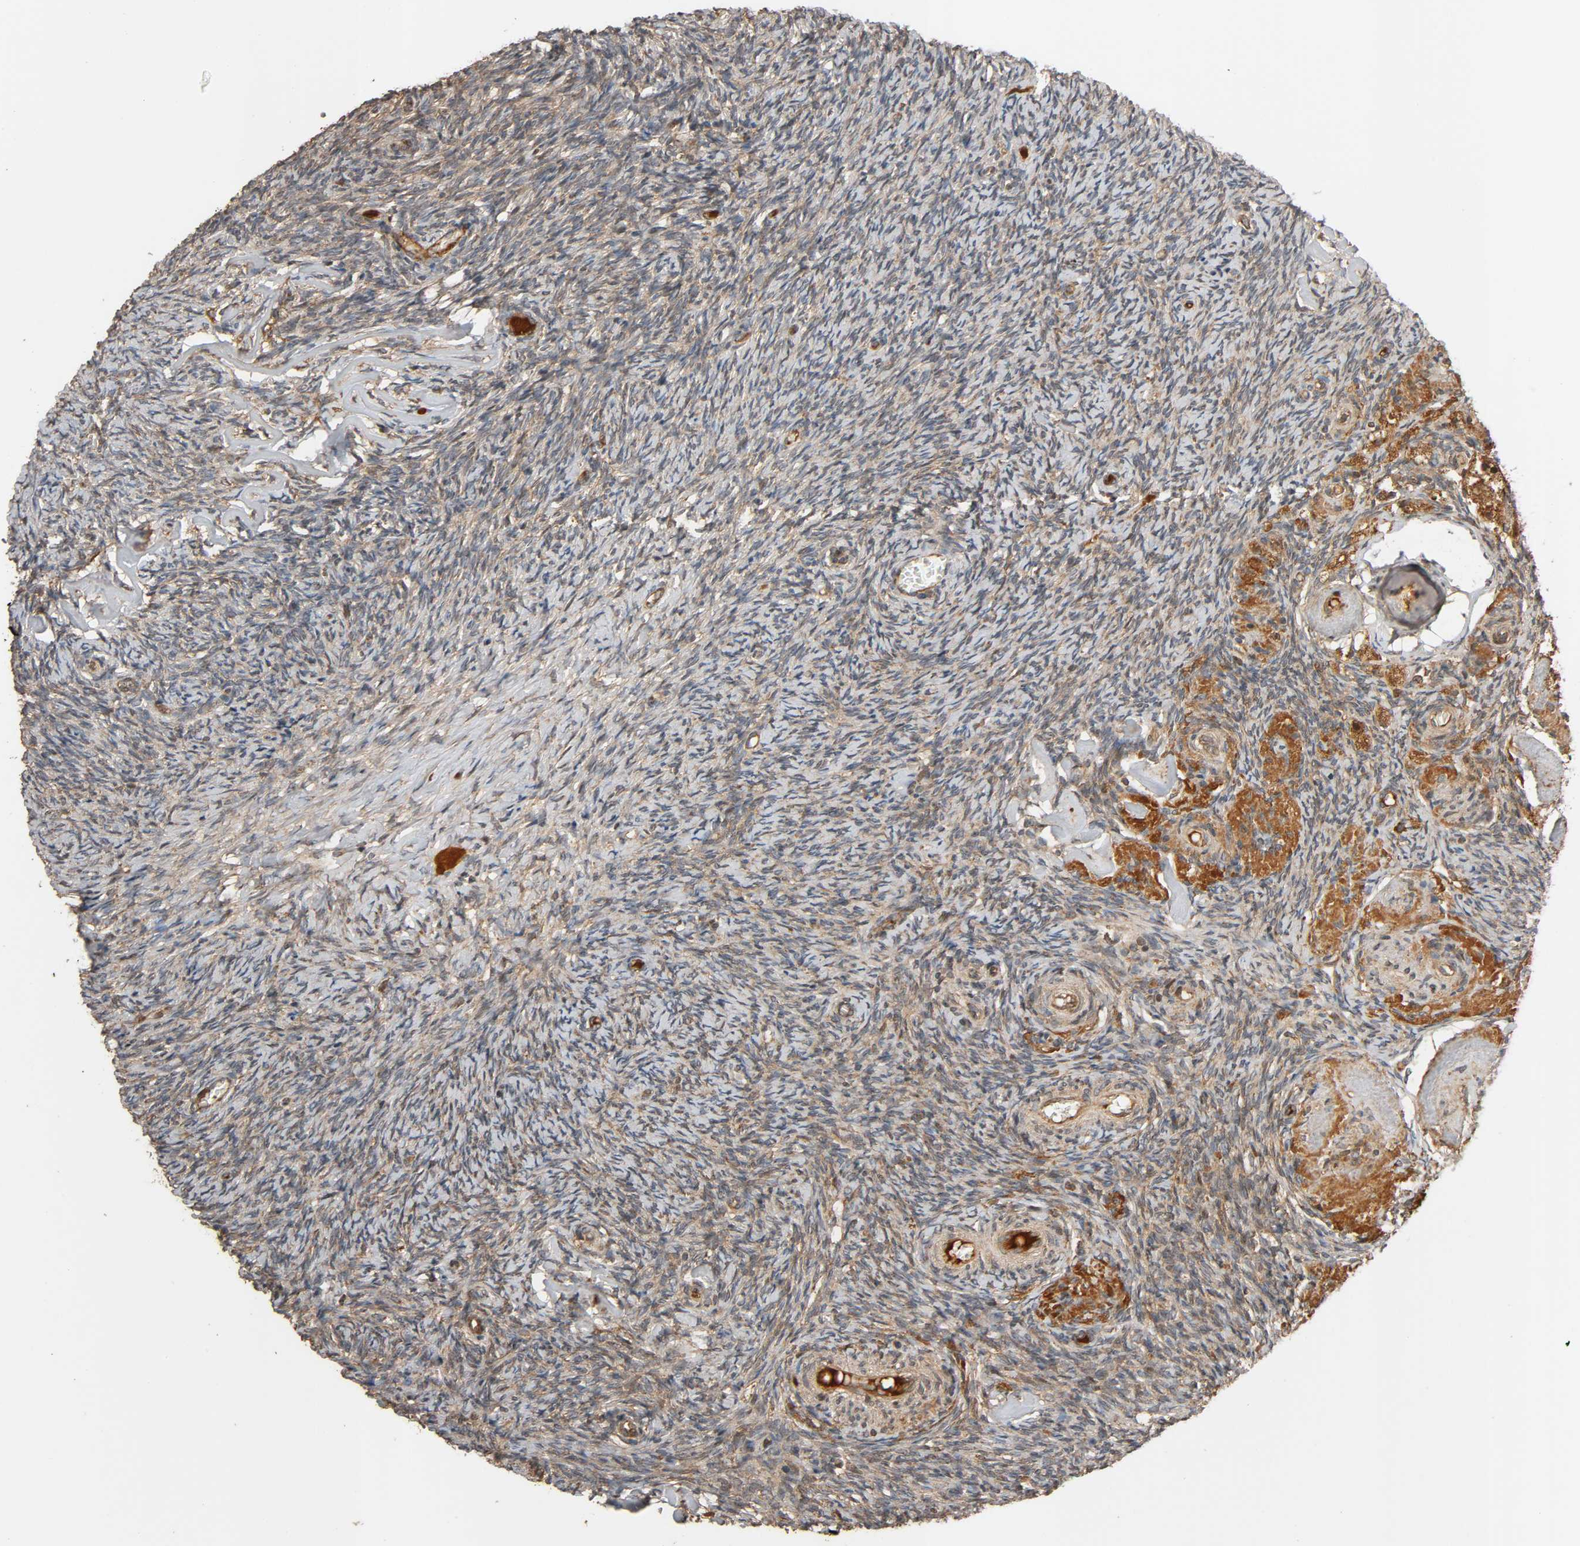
{"staining": {"intensity": "weak", "quantity": ">75%", "location": "cytoplasmic/membranous"}, "tissue": "ovary", "cell_type": "Ovarian stroma cells", "image_type": "normal", "snomed": [{"axis": "morphology", "description": "Normal tissue, NOS"}, {"axis": "topography", "description": "Ovary"}], "caption": "Protein expression analysis of benign human ovary reveals weak cytoplasmic/membranous staining in about >75% of ovarian stroma cells. The staining was performed using DAB, with brown indicating positive protein expression. Nuclei are stained blue with hematoxylin.", "gene": "MAP3K8", "patient": {"sex": "female", "age": 60}}